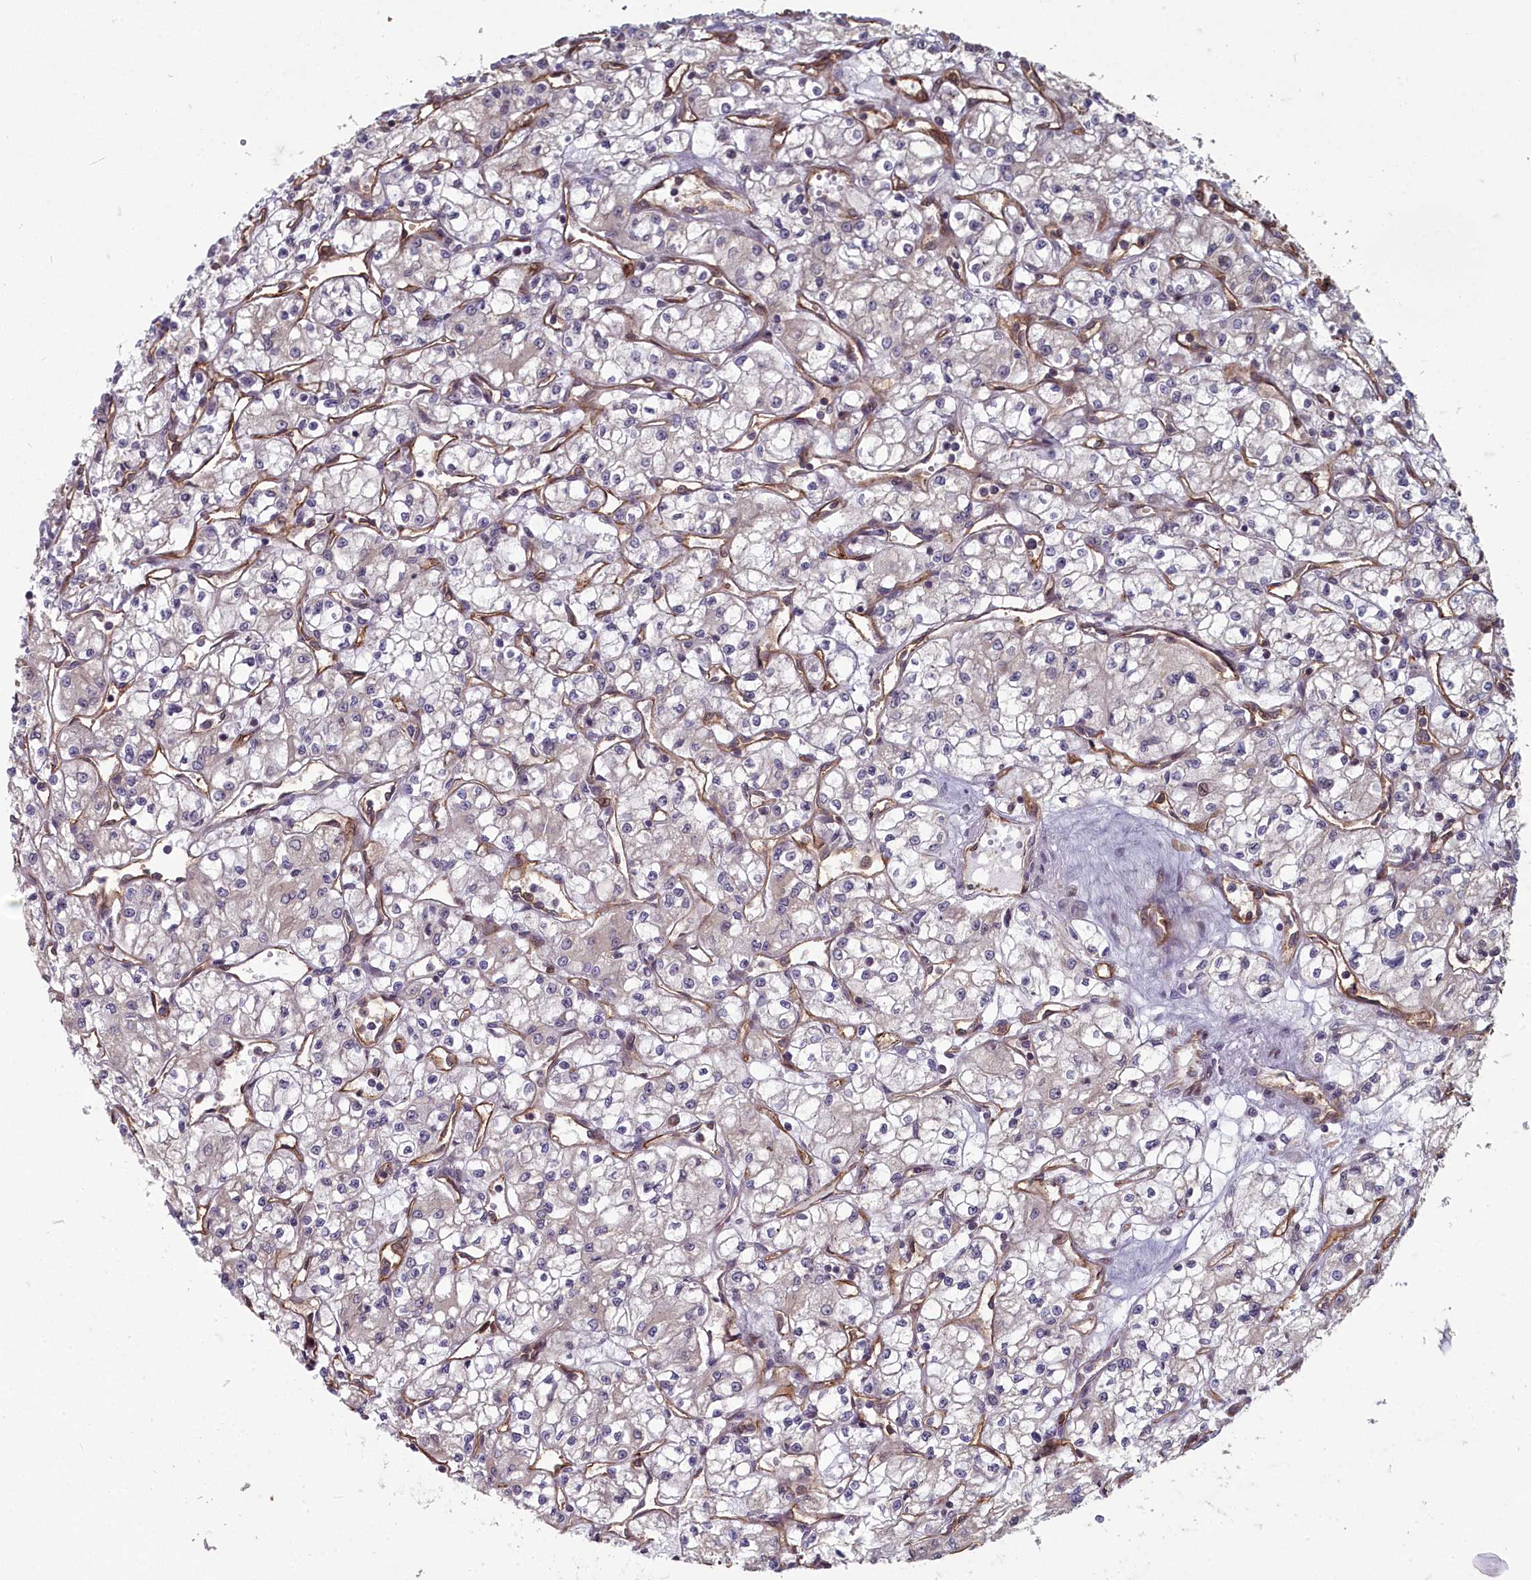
{"staining": {"intensity": "negative", "quantity": "none", "location": "none"}, "tissue": "renal cancer", "cell_type": "Tumor cells", "image_type": "cancer", "snomed": [{"axis": "morphology", "description": "Adenocarcinoma, NOS"}, {"axis": "topography", "description": "Kidney"}], "caption": "A high-resolution micrograph shows immunohistochemistry (IHC) staining of renal cancer, which reveals no significant positivity in tumor cells.", "gene": "TSPYL4", "patient": {"sex": "male", "age": 59}}